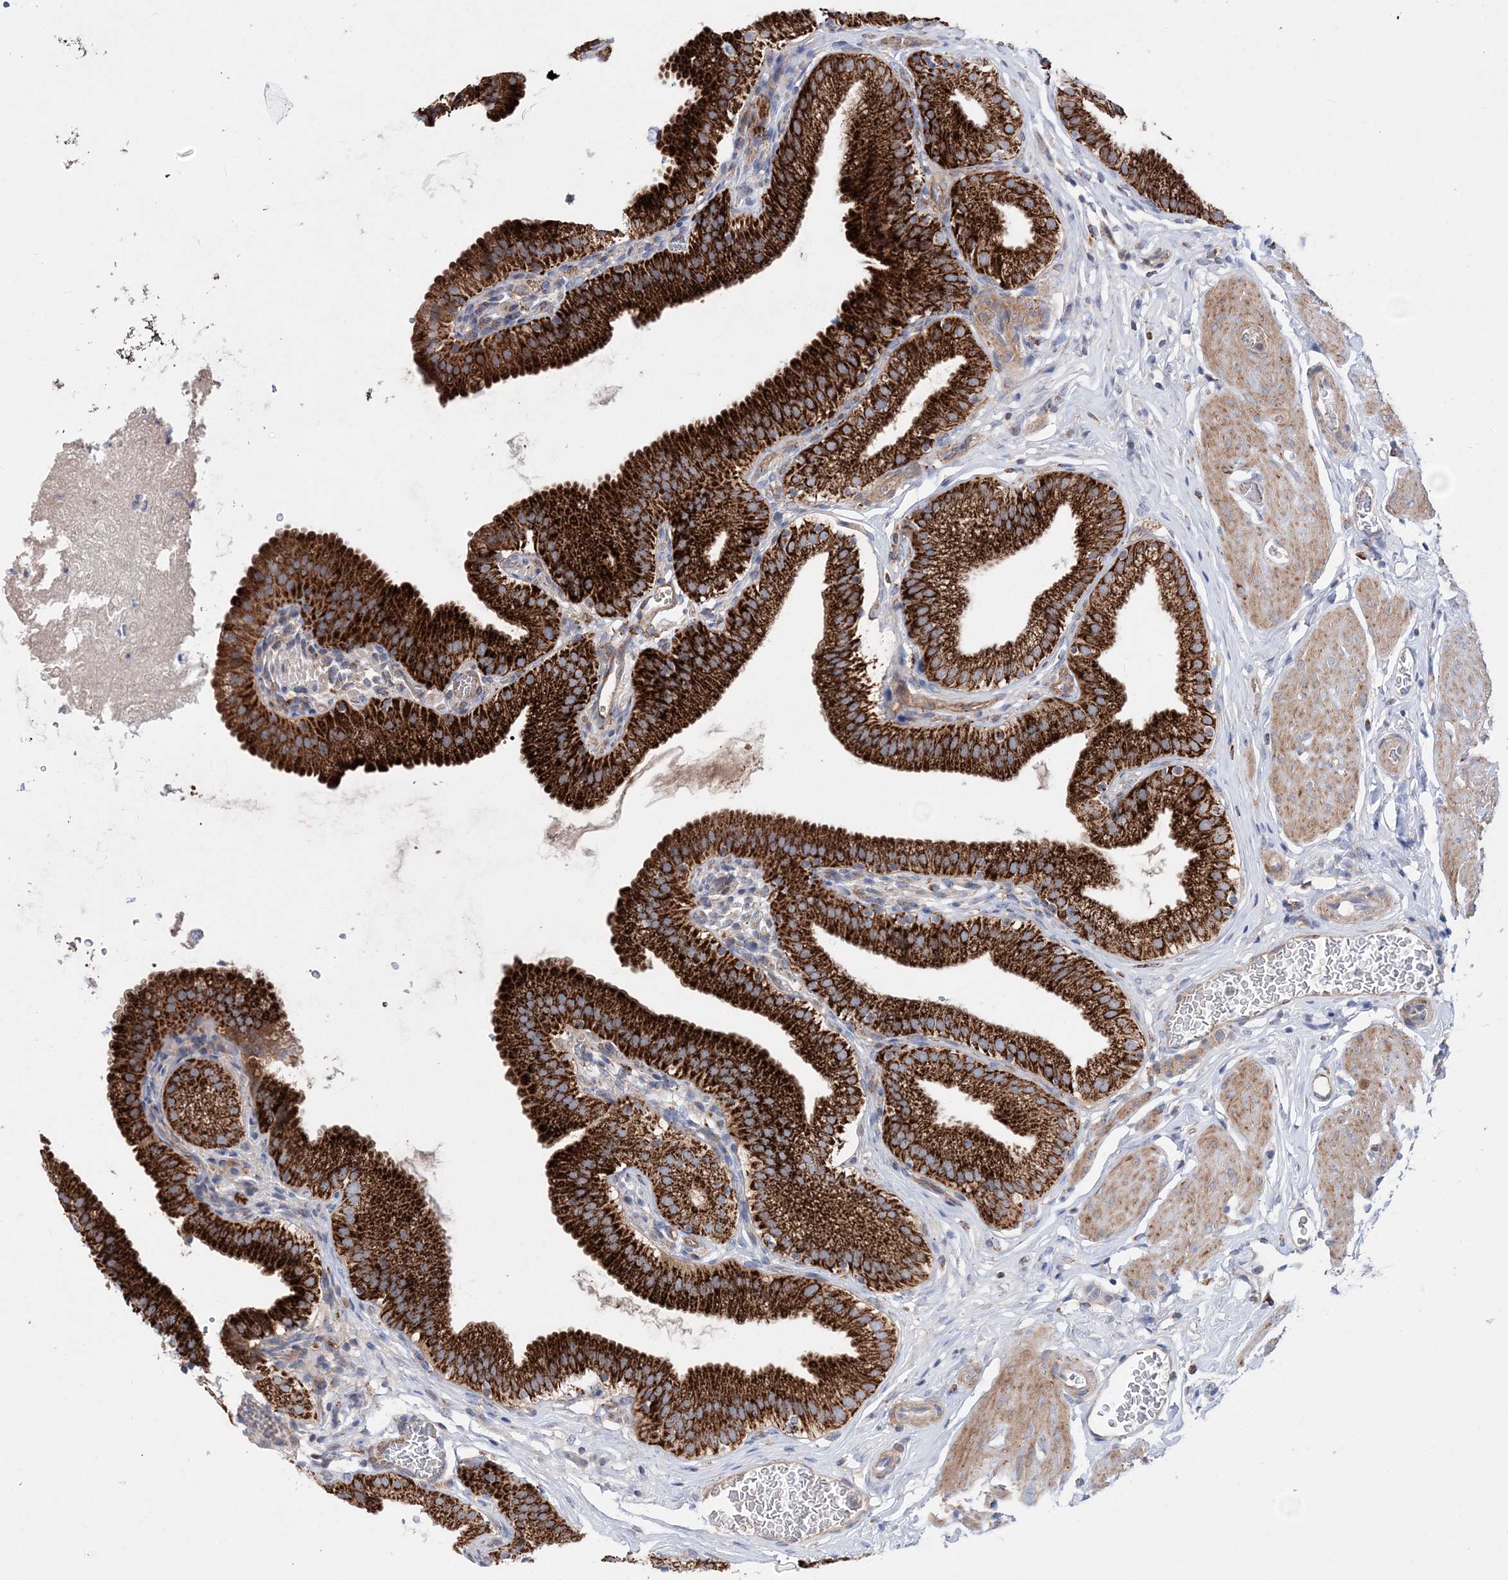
{"staining": {"intensity": "strong", "quantity": ">75%", "location": "cytoplasmic/membranous"}, "tissue": "gallbladder", "cell_type": "Glandular cells", "image_type": "normal", "snomed": [{"axis": "morphology", "description": "Normal tissue, NOS"}, {"axis": "topography", "description": "Gallbladder"}], "caption": "A photomicrograph of gallbladder stained for a protein demonstrates strong cytoplasmic/membranous brown staining in glandular cells.", "gene": "NGLY1", "patient": {"sex": "male", "age": 54}}